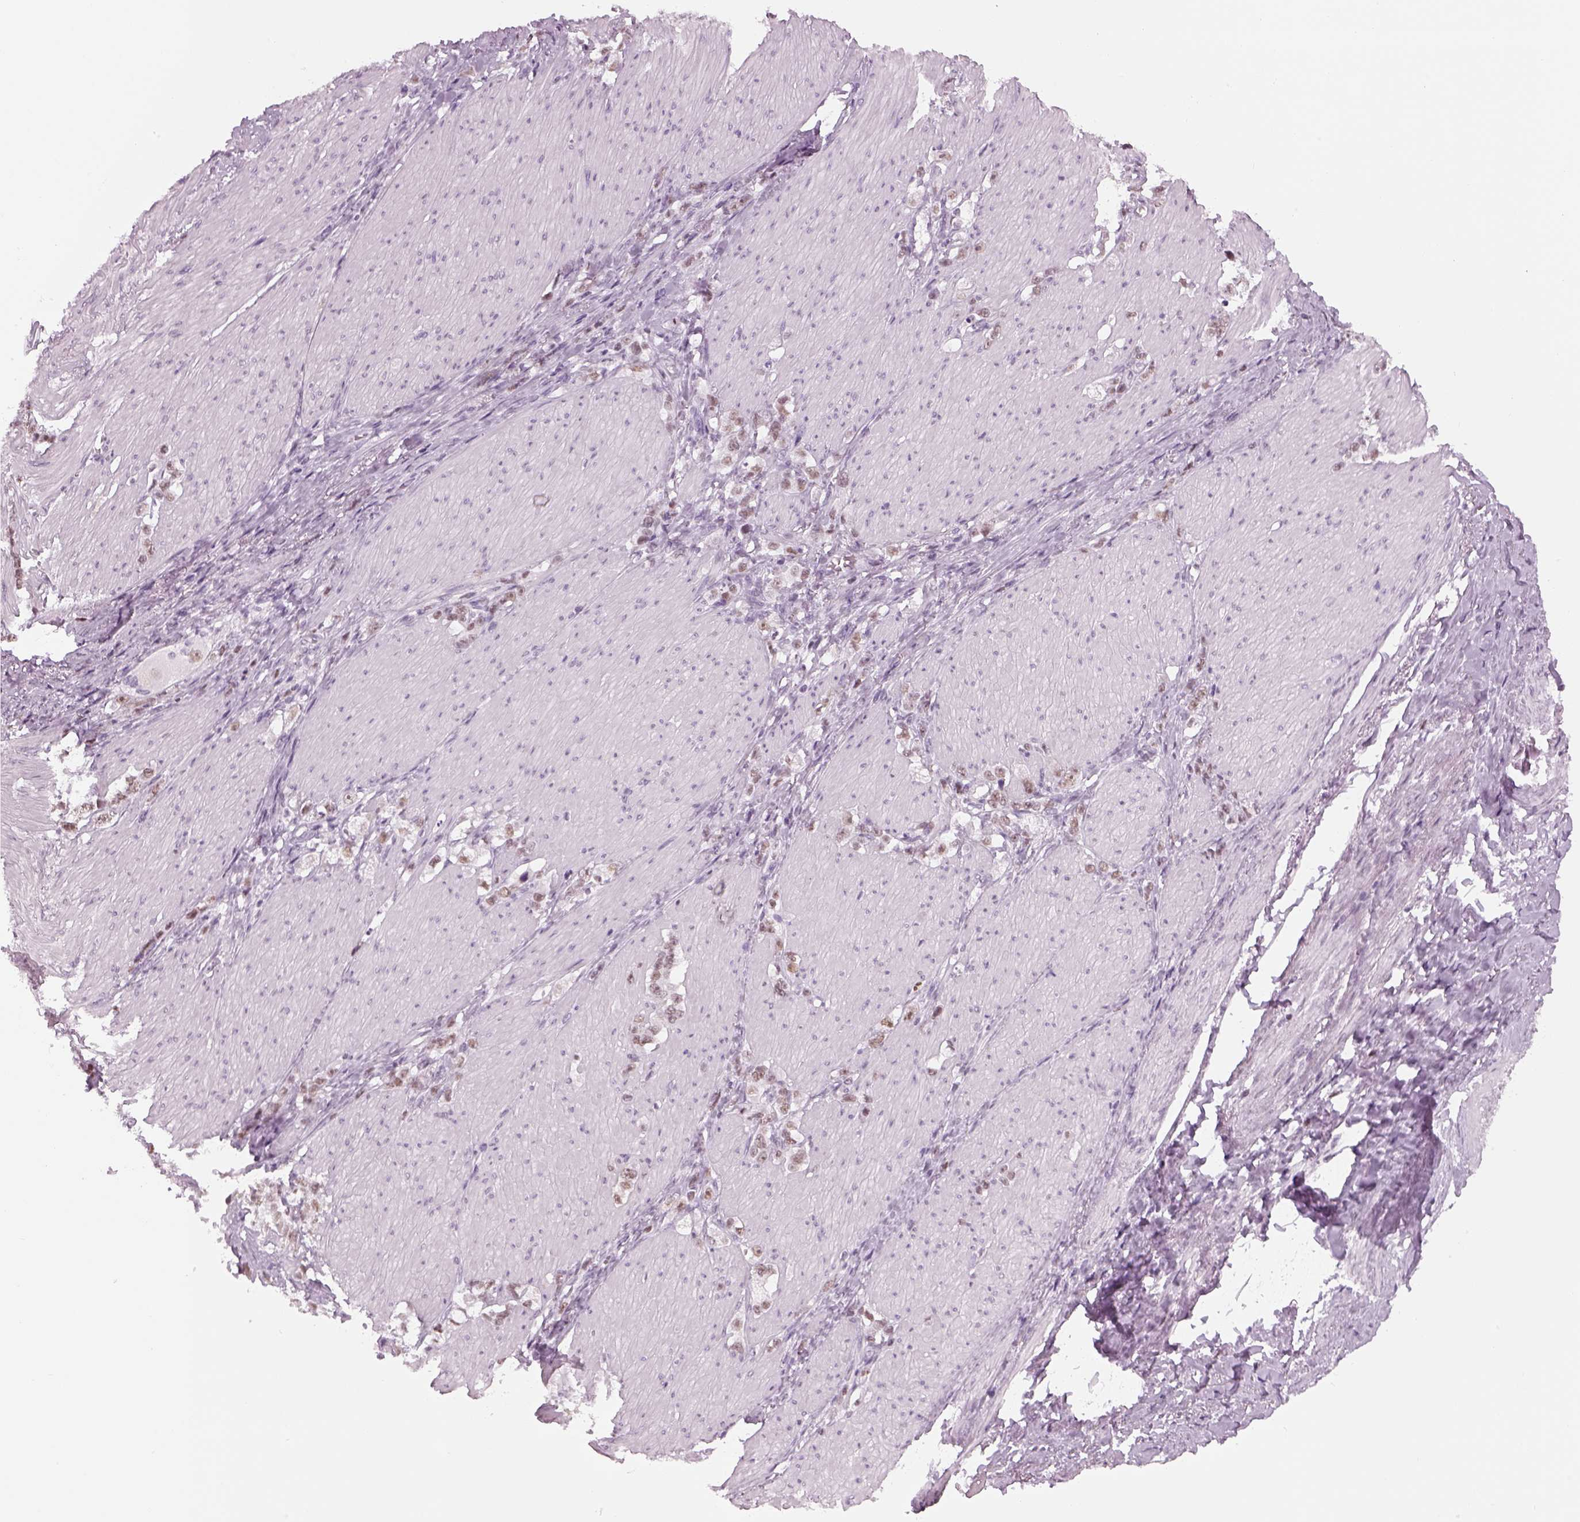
{"staining": {"intensity": "weak", "quantity": "<25%", "location": "nuclear"}, "tissue": "stomach cancer", "cell_type": "Tumor cells", "image_type": "cancer", "snomed": [{"axis": "morphology", "description": "Adenocarcinoma, NOS"}, {"axis": "topography", "description": "Stomach, lower"}], "caption": "There is no significant staining in tumor cells of adenocarcinoma (stomach).", "gene": "KCNG2", "patient": {"sex": "male", "age": 88}}